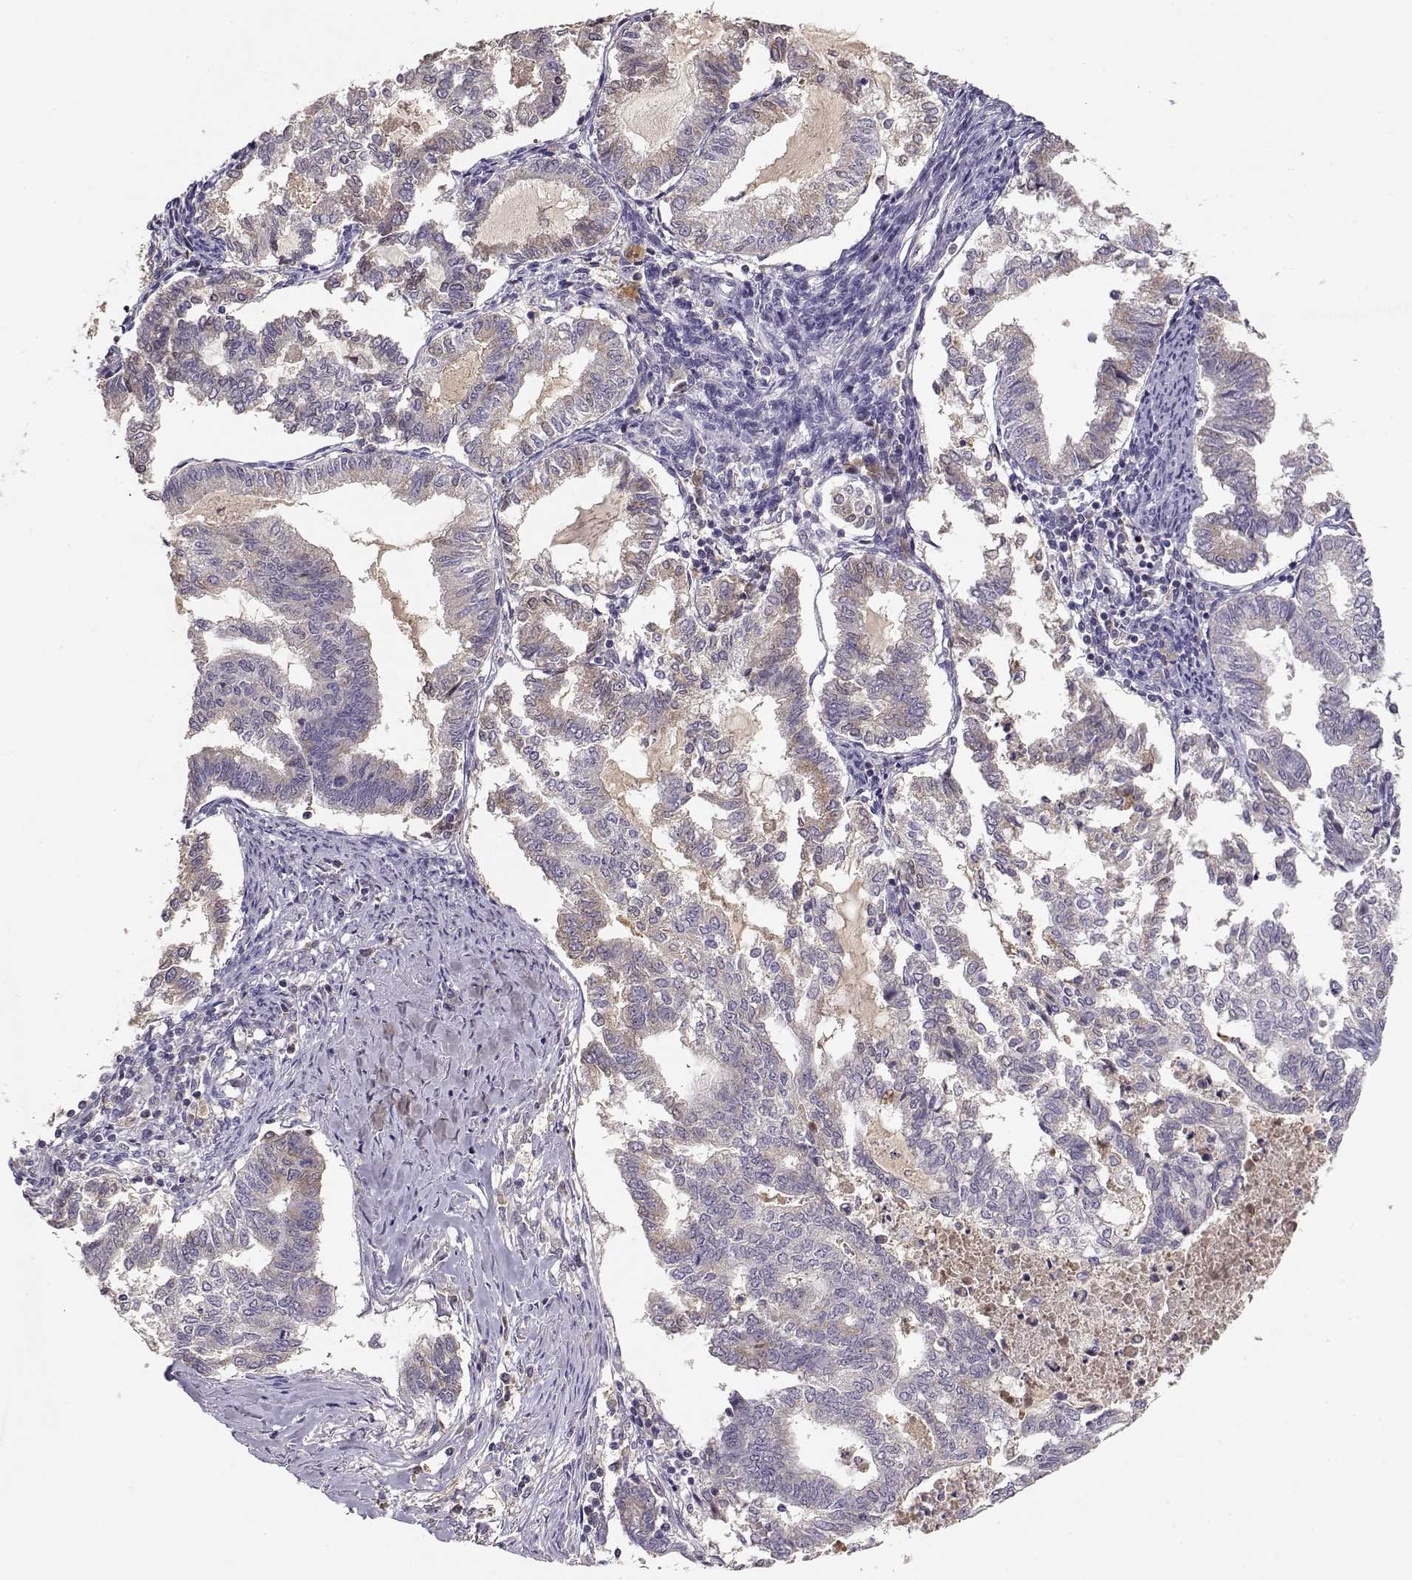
{"staining": {"intensity": "weak", "quantity": "<25%", "location": "cytoplasmic/membranous"}, "tissue": "endometrial cancer", "cell_type": "Tumor cells", "image_type": "cancer", "snomed": [{"axis": "morphology", "description": "Adenocarcinoma, NOS"}, {"axis": "topography", "description": "Endometrium"}], "caption": "Immunohistochemistry (IHC) of human endometrial cancer (adenocarcinoma) reveals no positivity in tumor cells. (DAB (3,3'-diaminobenzidine) immunohistochemistry (IHC) visualized using brightfield microscopy, high magnification).", "gene": "TACR1", "patient": {"sex": "female", "age": 79}}